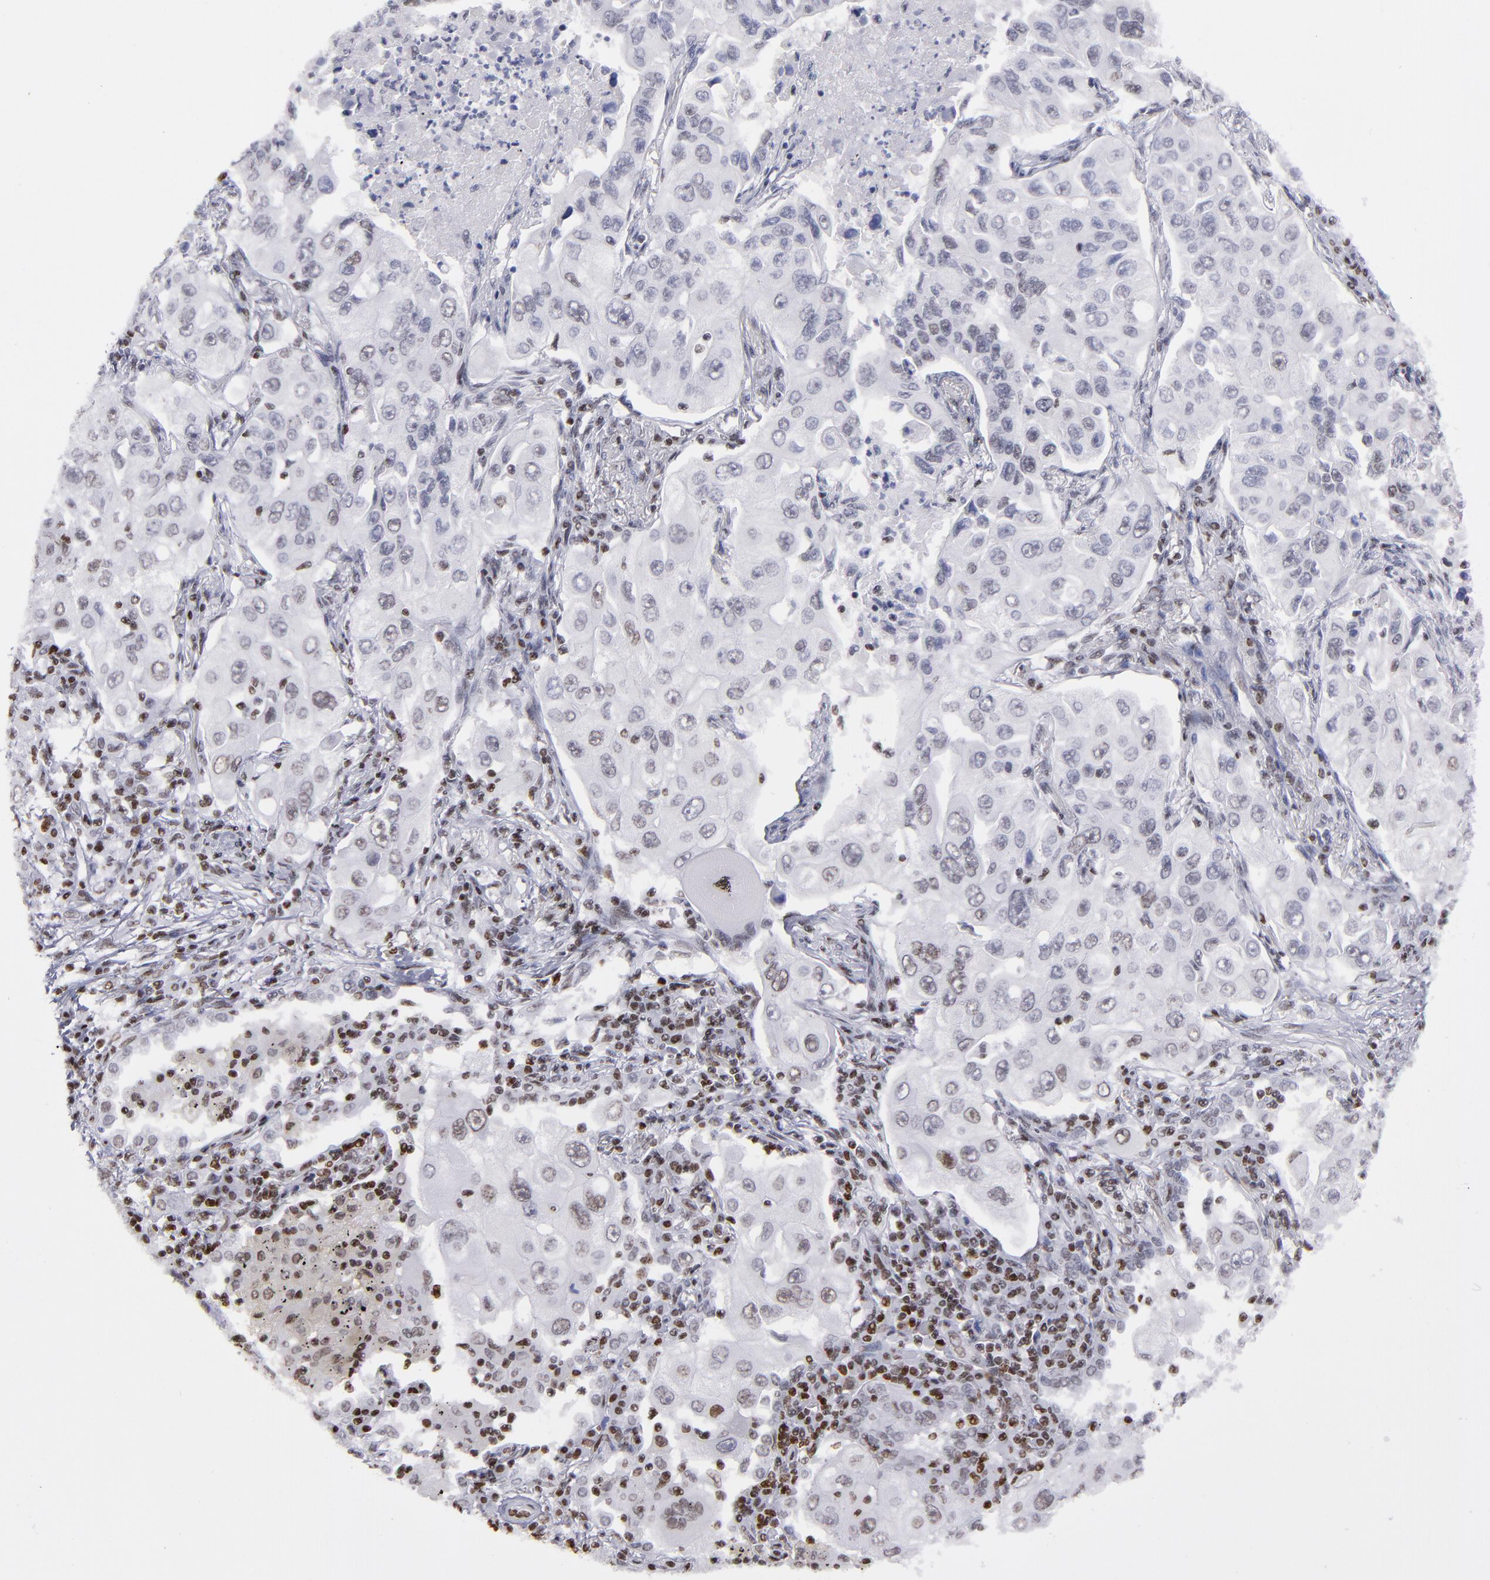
{"staining": {"intensity": "weak", "quantity": "<25%", "location": "nuclear"}, "tissue": "lung cancer", "cell_type": "Tumor cells", "image_type": "cancer", "snomed": [{"axis": "morphology", "description": "Adenocarcinoma, NOS"}, {"axis": "topography", "description": "Lung"}], "caption": "Immunohistochemistry of lung adenocarcinoma demonstrates no staining in tumor cells. (DAB (3,3'-diaminobenzidine) IHC visualized using brightfield microscopy, high magnification).", "gene": "TERF2", "patient": {"sex": "male", "age": 84}}